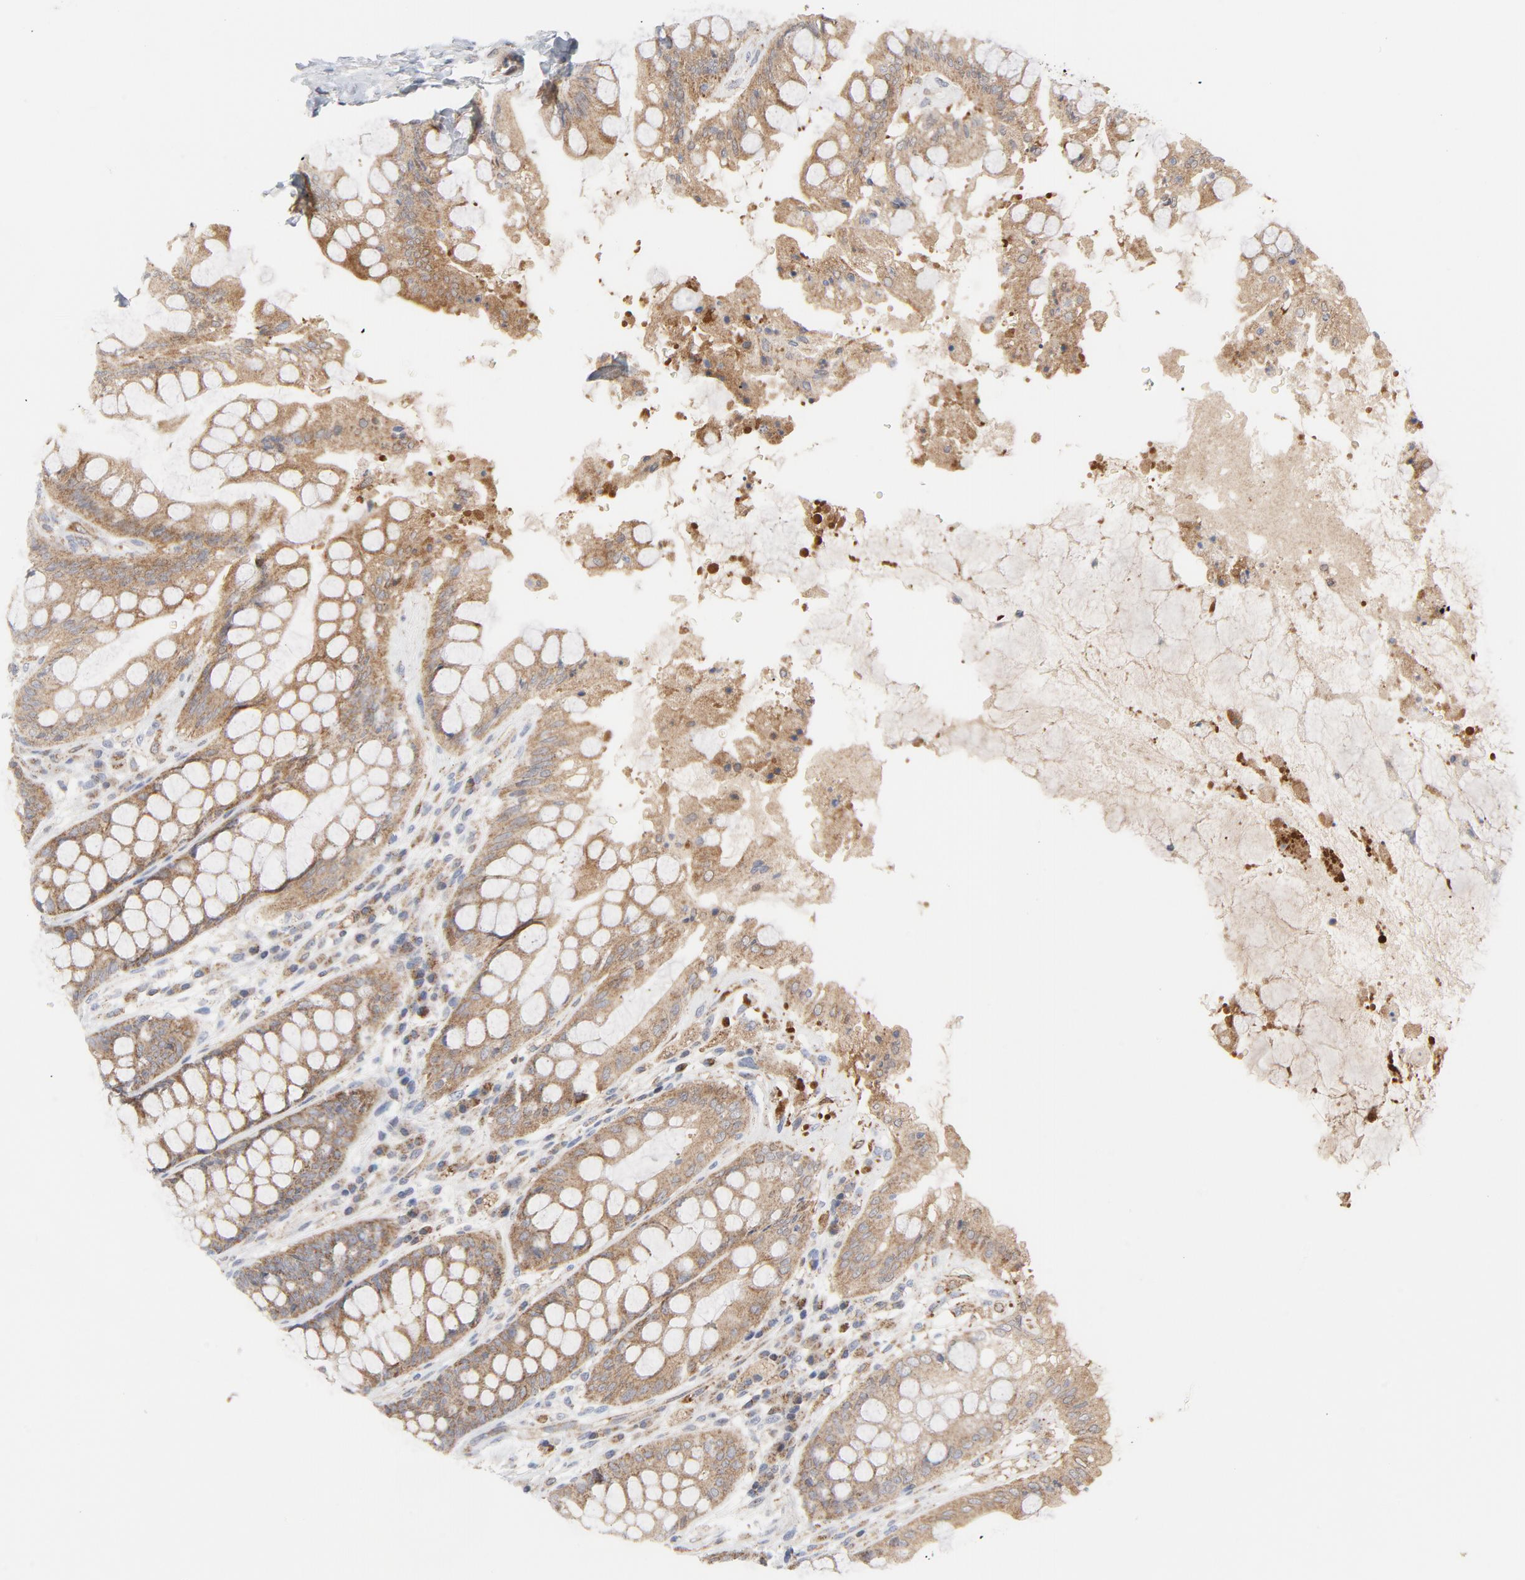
{"staining": {"intensity": "moderate", "quantity": ">75%", "location": "cytoplasmic/membranous"}, "tissue": "rectum", "cell_type": "Glandular cells", "image_type": "normal", "snomed": [{"axis": "morphology", "description": "Normal tissue, NOS"}, {"axis": "topography", "description": "Rectum"}], "caption": "Rectum stained for a protein shows moderate cytoplasmic/membranous positivity in glandular cells. The protein of interest is stained brown, and the nuclei are stained in blue (DAB IHC with brightfield microscopy, high magnification).", "gene": "RAPGEF4", "patient": {"sex": "female", "age": 46}}